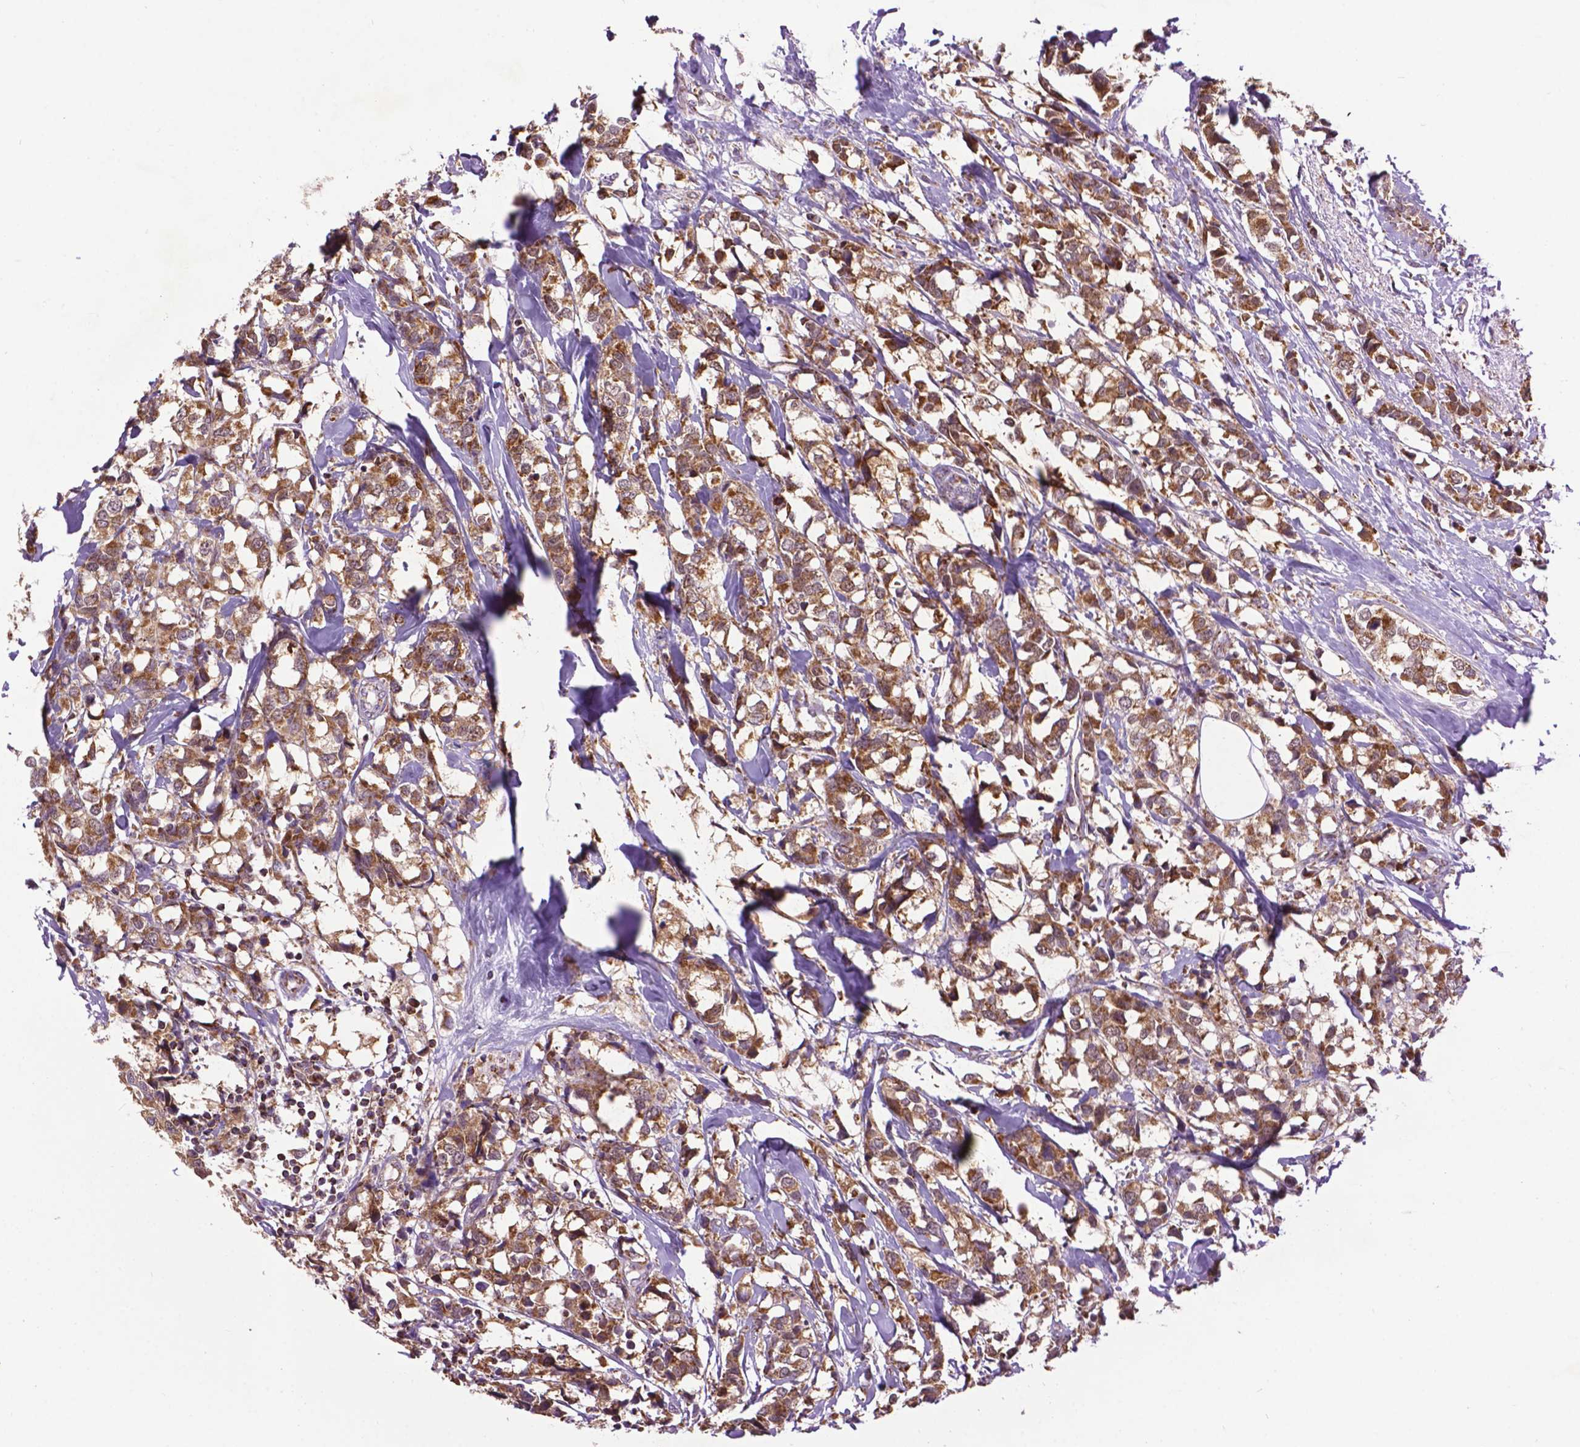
{"staining": {"intensity": "moderate", "quantity": ">75%", "location": "cytoplasmic/membranous"}, "tissue": "breast cancer", "cell_type": "Tumor cells", "image_type": "cancer", "snomed": [{"axis": "morphology", "description": "Lobular carcinoma"}, {"axis": "topography", "description": "Breast"}], "caption": "Lobular carcinoma (breast) stained with a protein marker reveals moderate staining in tumor cells.", "gene": "PYCR3", "patient": {"sex": "female", "age": 59}}